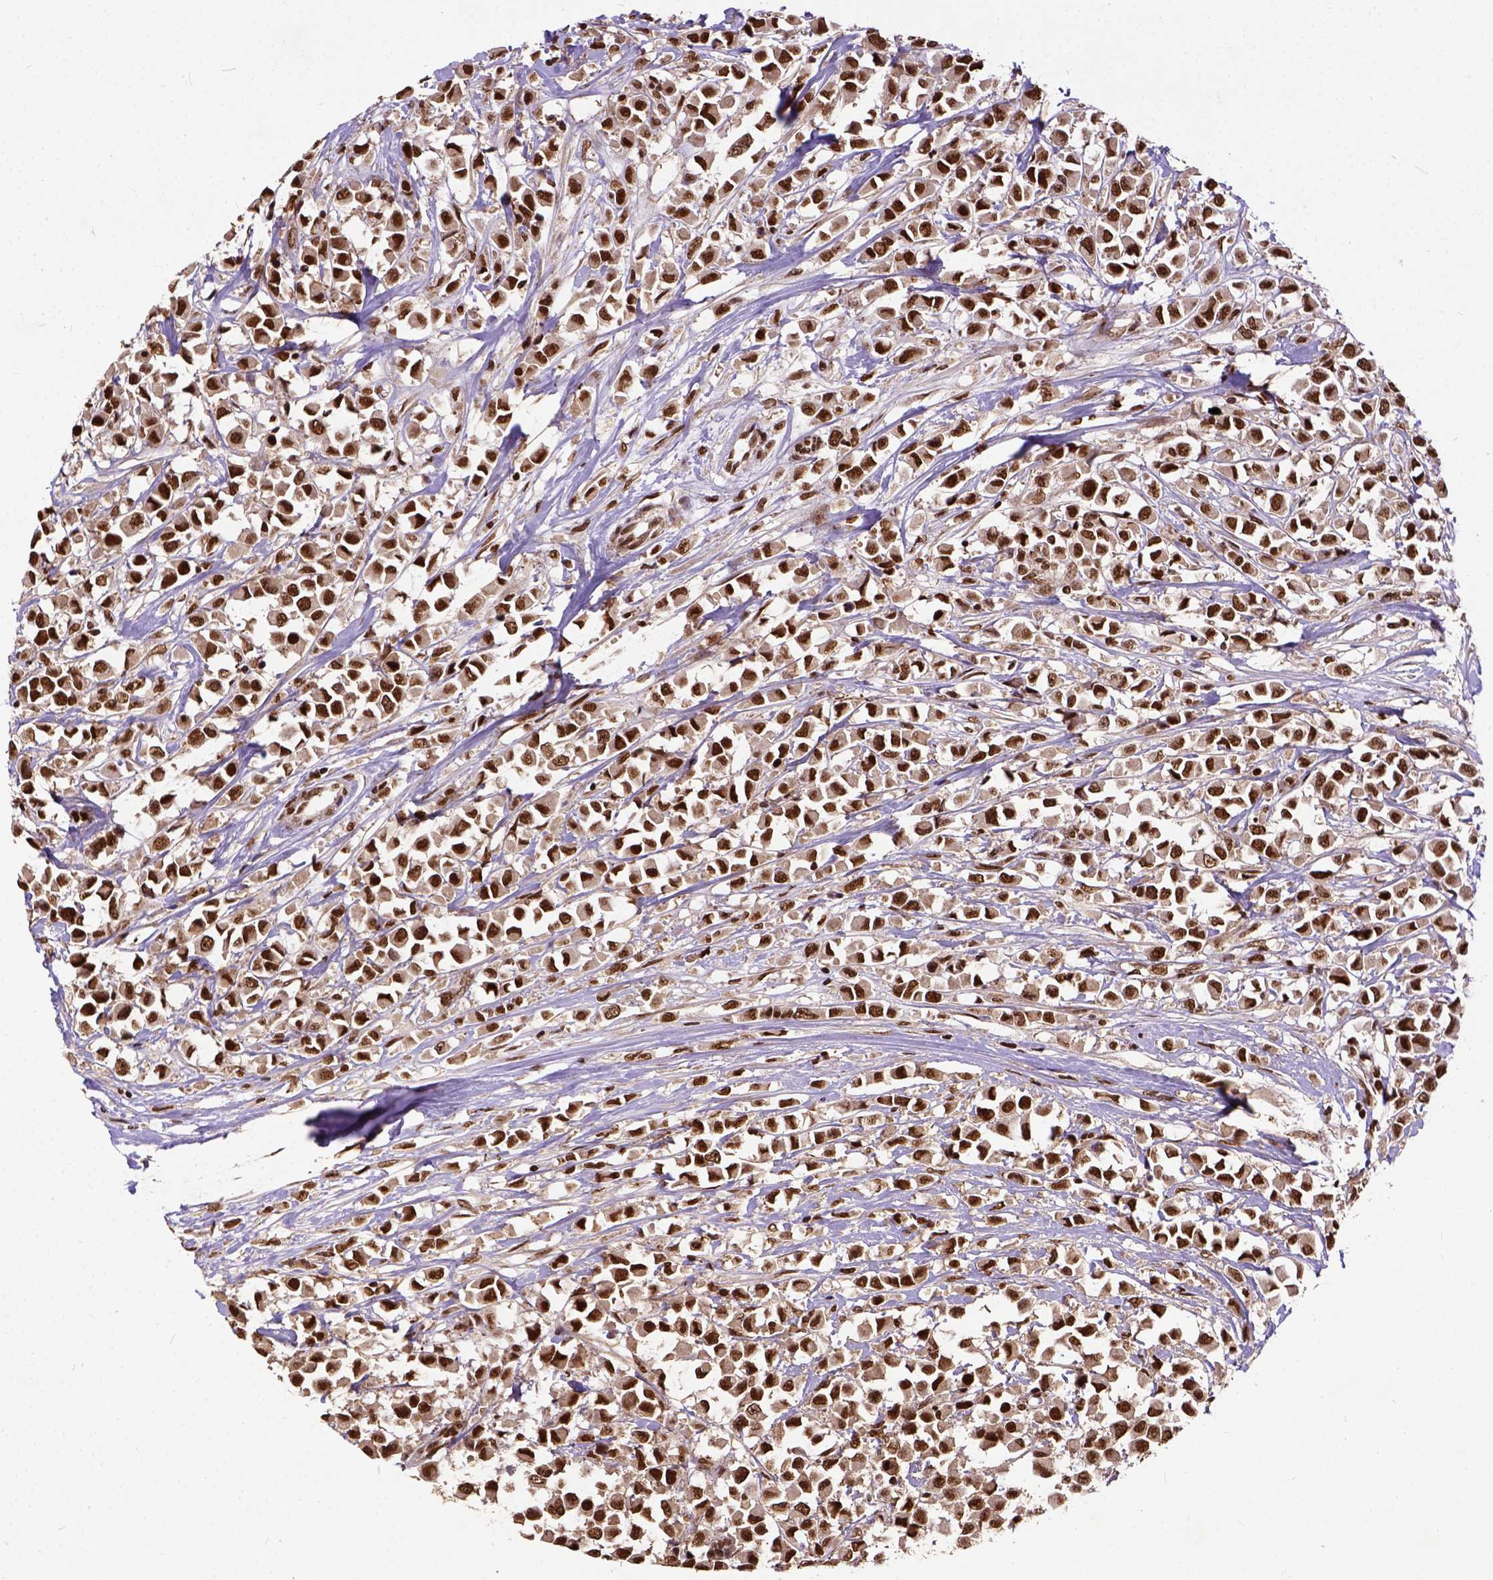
{"staining": {"intensity": "strong", "quantity": ">75%", "location": "nuclear"}, "tissue": "breast cancer", "cell_type": "Tumor cells", "image_type": "cancer", "snomed": [{"axis": "morphology", "description": "Duct carcinoma"}, {"axis": "topography", "description": "Breast"}], "caption": "A high-resolution micrograph shows immunohistochemistry staining of breast infiltrating ductal carcinoma, which demonstrates strong nuclear staining in about >75% of tumor cells.", "gene": "NACC1", "patient": {"sex": "female", "age": 61}}